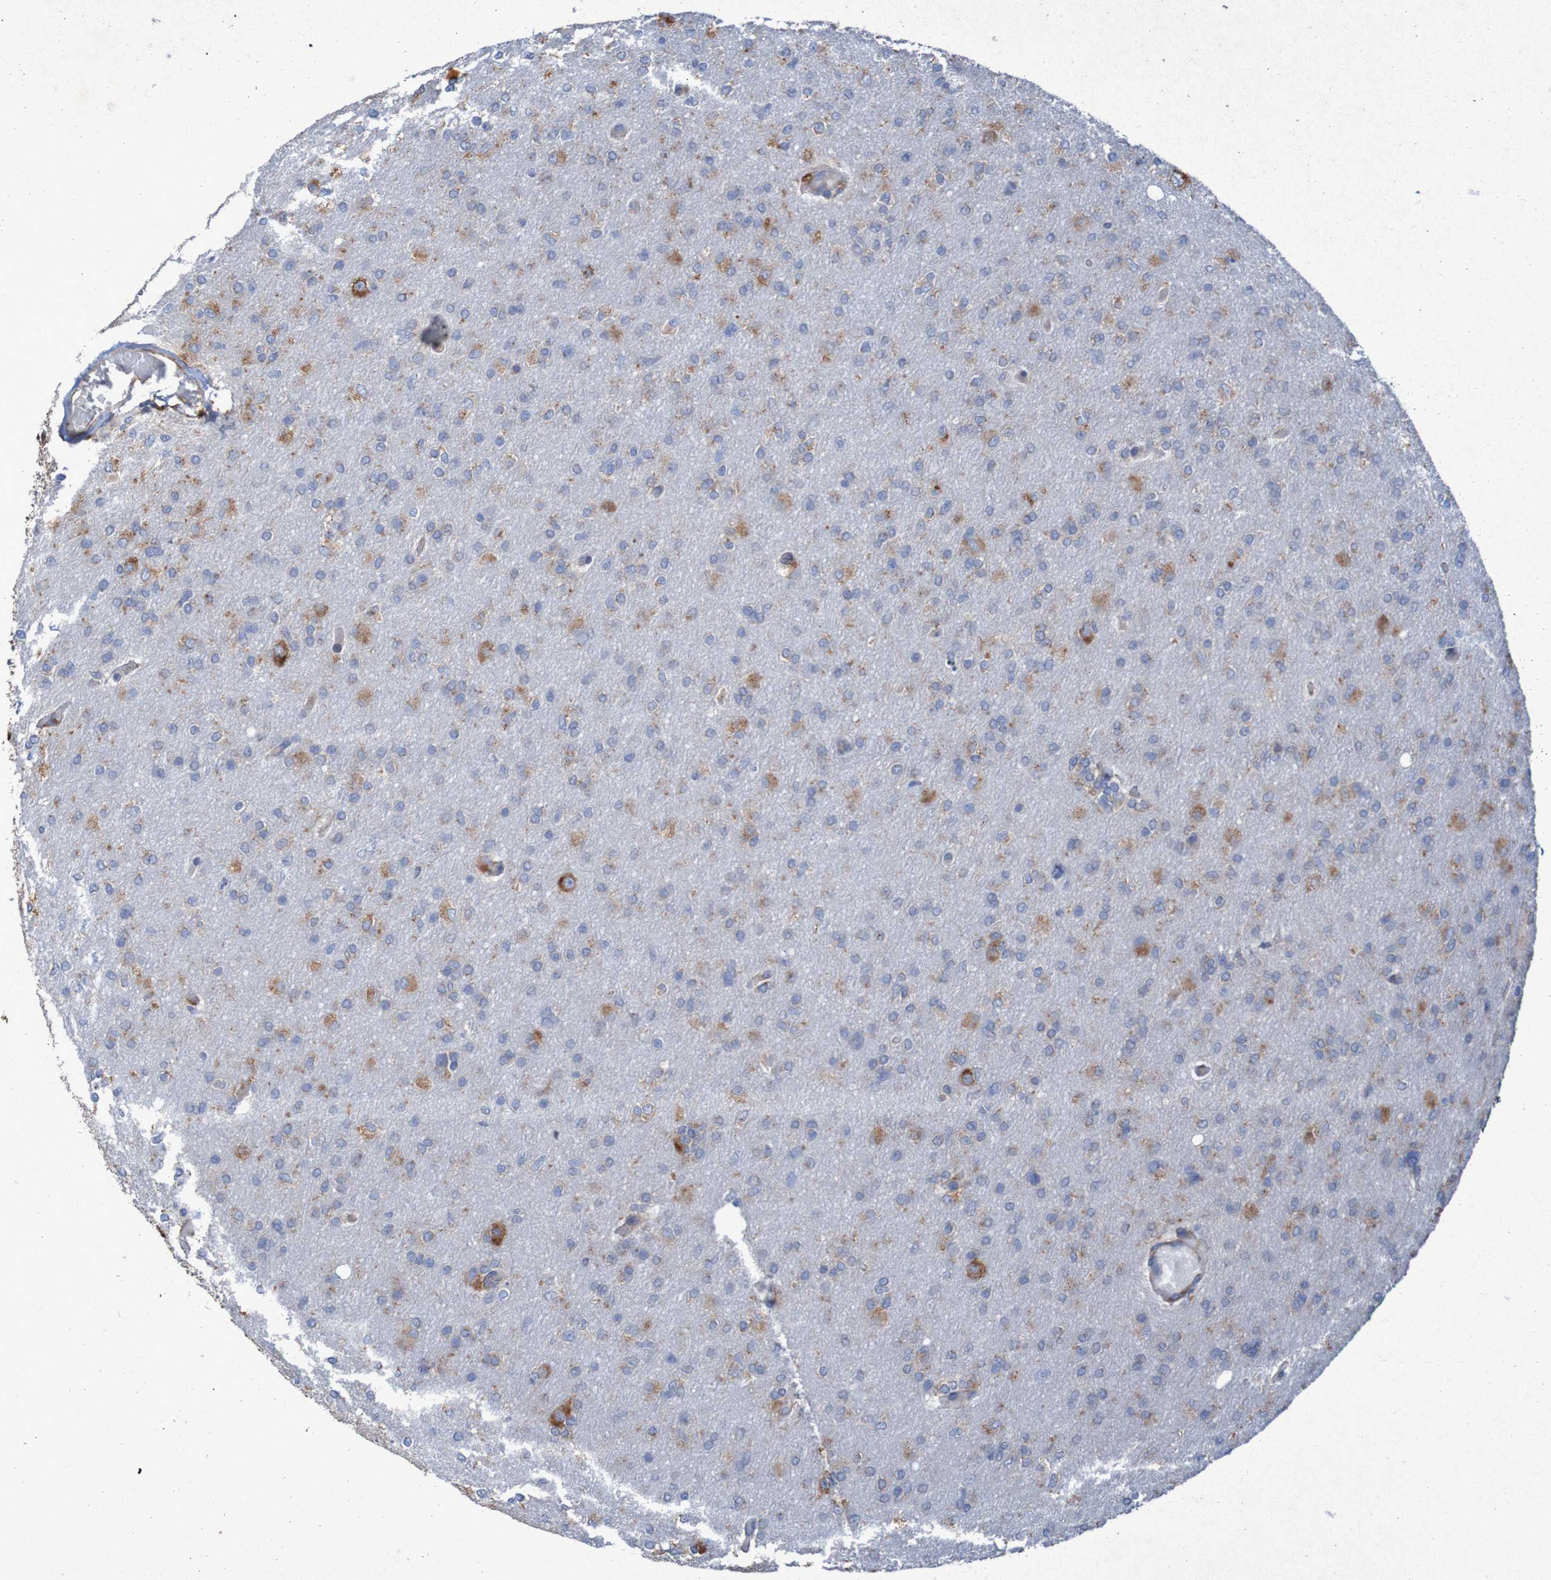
{"staining": {"intensity": "moderate", "quantity": "25%-75%", "location": "cytoplasmic/membranous"}, "tissue": "glioma", "cell_type": "Tumor cells", "image_type": "cancer", "snomed": [{"axis": "morphology", "description": "Glioma, malignant, High grade"}, {"axis": "topography", "description": "Cerebral cortex"}], "caption": "High-power microscopy captured an immunohistochemistry (IHC) image of malignant glioma (high-grade), revealing moderate cytoplasmic/membranous staining in approximately 25%-75% of tumor cells.", "gene": "RPL10", "patient": {"sex": "female", "age": 36}}